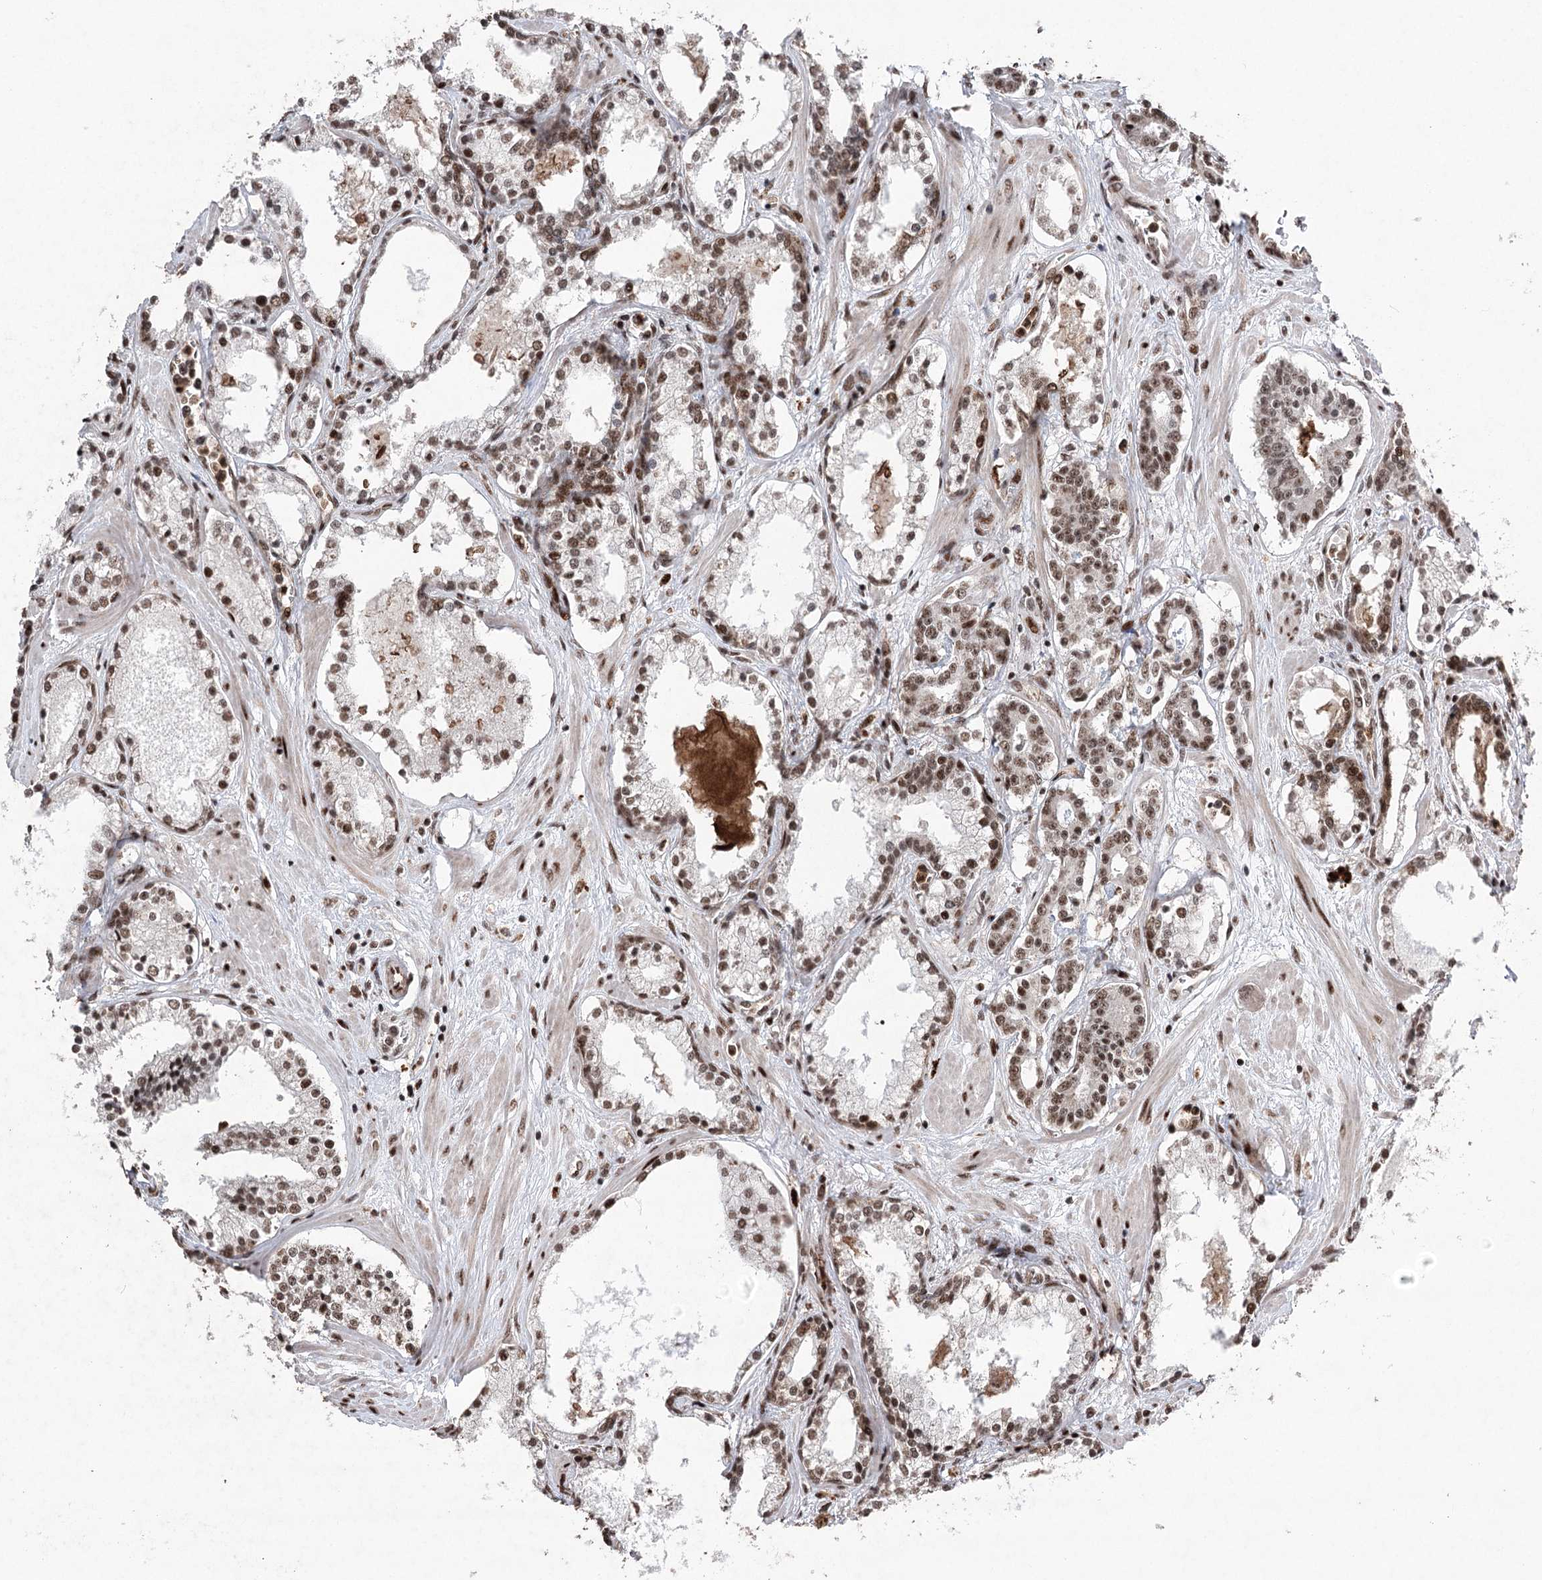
{"staining": {"intensity": "moderate", "quantity": ">75%", "location": "nuclear"}, "tissue": "prostate cancer", "cell_type": "Tumor cells", "image_type": "cancer", "snomed": [{"axis": "morphology", "description": "Adenocarcinoma, High grade"}, {"axis": "topography", "description": "Prostate"}], "caption": "An IHC image of neoplastic tissue is shown. Protein staining in brown shows moderate nuclear positivity in prostate cancer (high-grade adenocarcinoma) within tumor cells.", "gene": "PDCD4", "patient": {"sex": "male", "age": 58}}